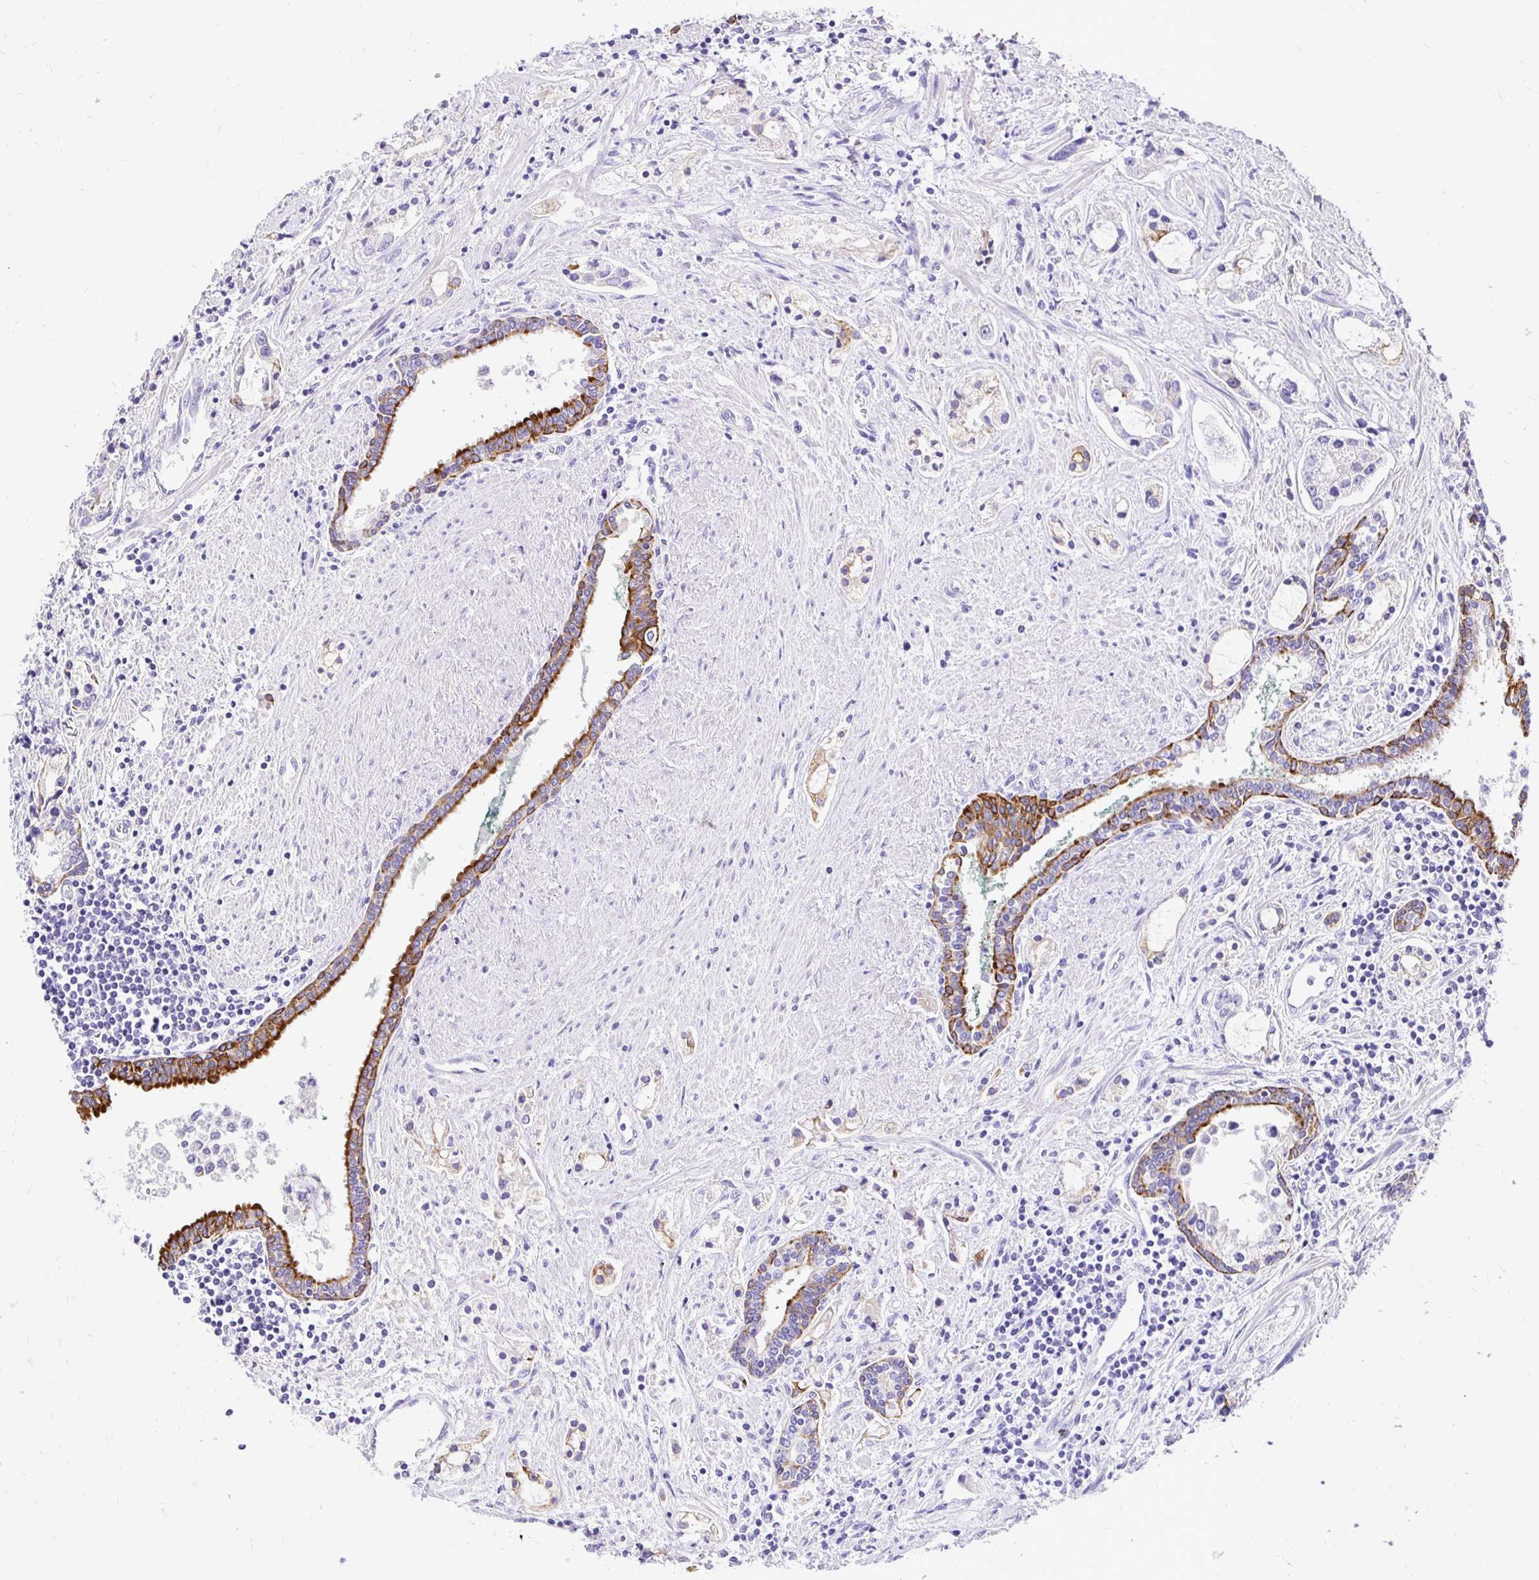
{"staining": {"intensity": "moderate", "quantity": "<25%", "location": "cytoplasmic/membranous"}, "tissue": "prostate cancer", "cell_type": "Tumor cells", "image_type": "cancer", "snomed": [{"axis": "morphology", "description": "Adenocarcinoma, Medium grade"}, {"axis": "topography", "description": "Prostate"}], "caption": "A photomicrograph of human medium-grade adenocarcinoma (prostate) stained for a protein displays moderate cytoplasmic/membranous brown staining in tumor cells. Nuclei are stained in blue.", "gene": "TAF1D", "patient": {"sex": "male", "age": 57}}